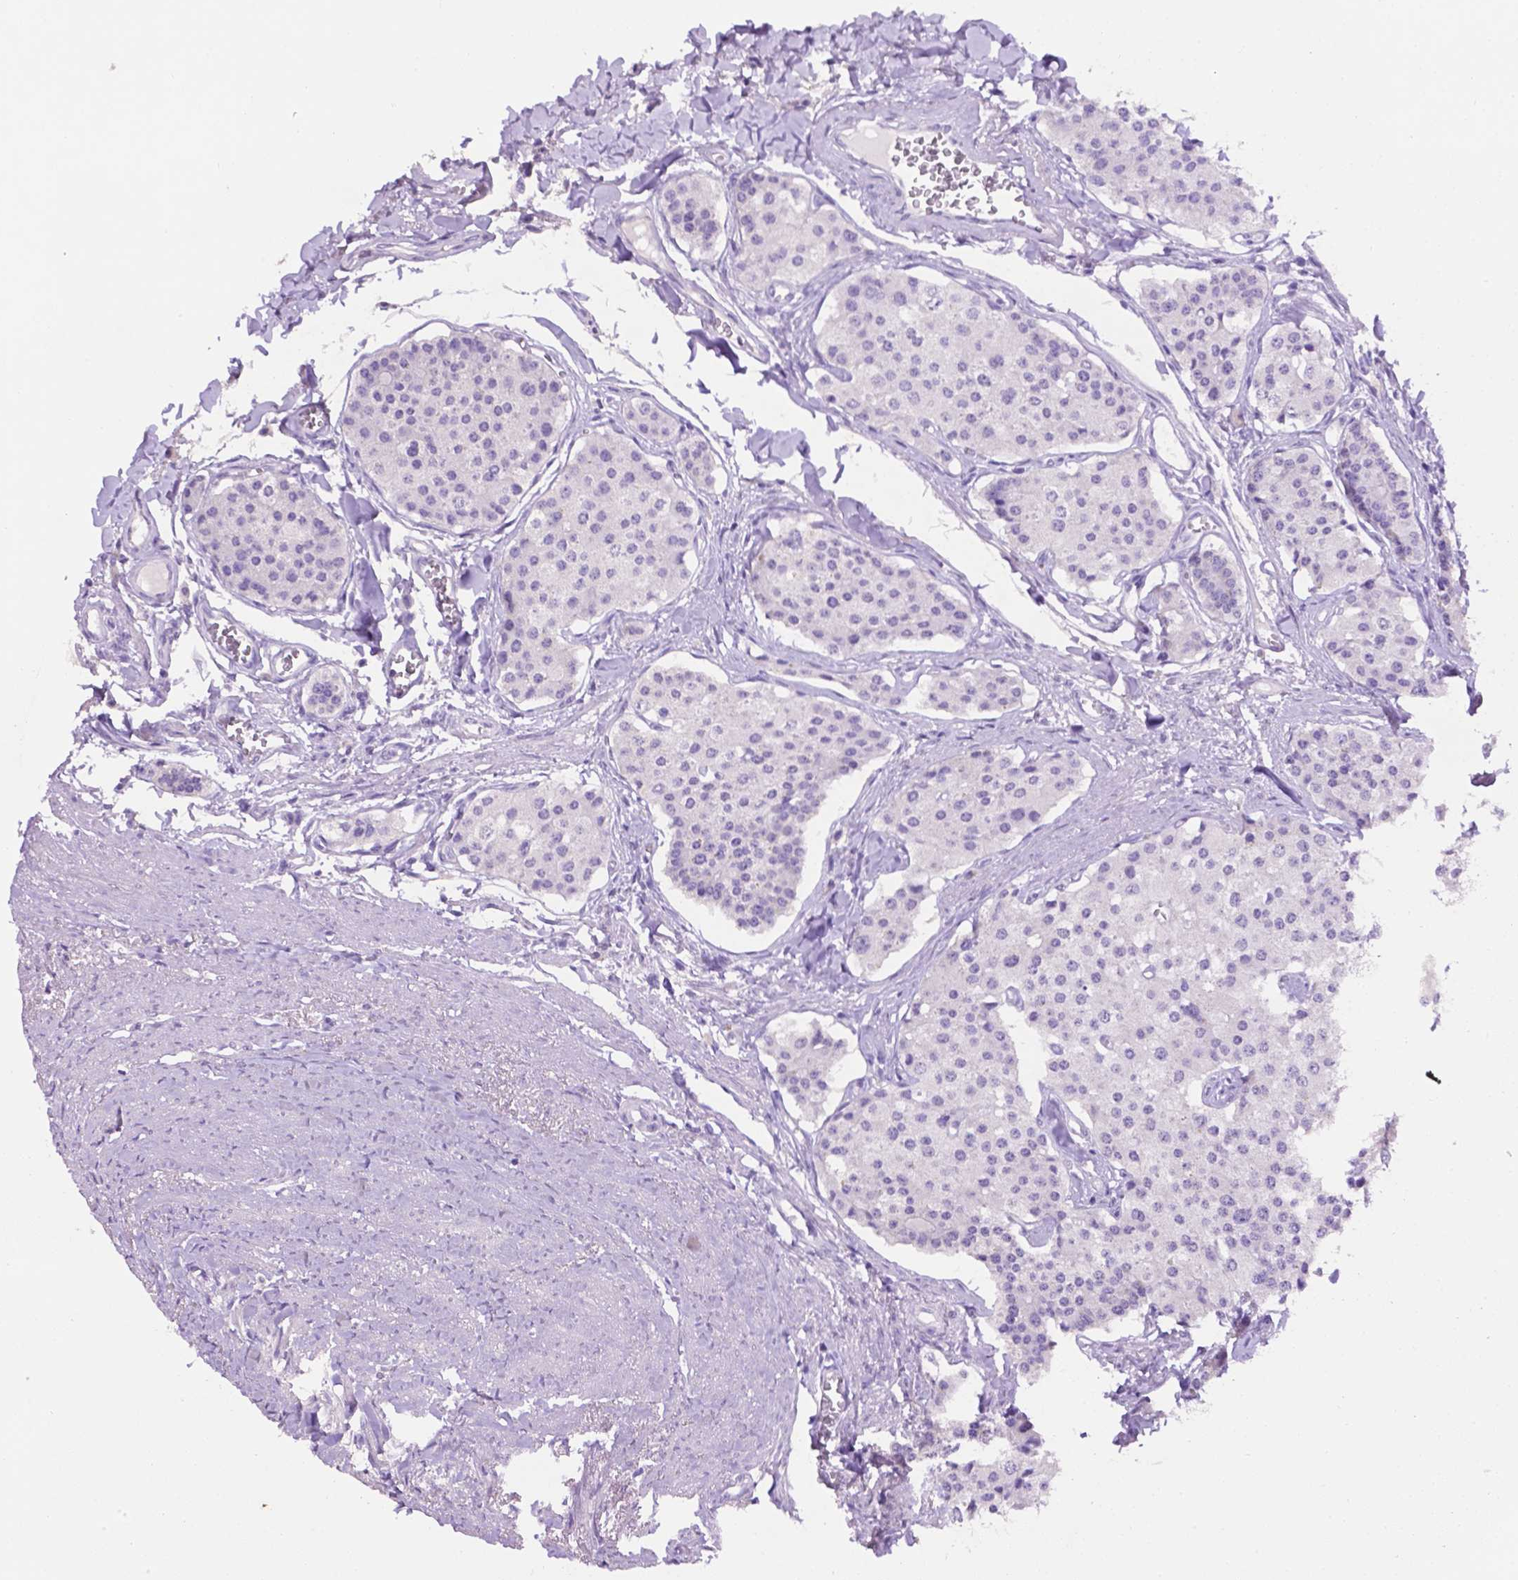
{"staining": {"intensity": "negative", "quantity": "none", "location": "none"}, "tissue": "carcinoid", "cell_type": "Tumor cells", "image_type": "cancer", "snomed": [{"axis": "morphology", "description": "Carcinoid, malignant, NOS"}, {"axis": "topography", "description": "Small intestine"}], "caption": "Immunohistochemistry (IHC) of carcinoid reveals no staining in tumor cells. (Brightfield microscopy of DAB IHC at high magnification).", "gene": "TACSTD2", "patient": {"sex": "female", "age": 65}}